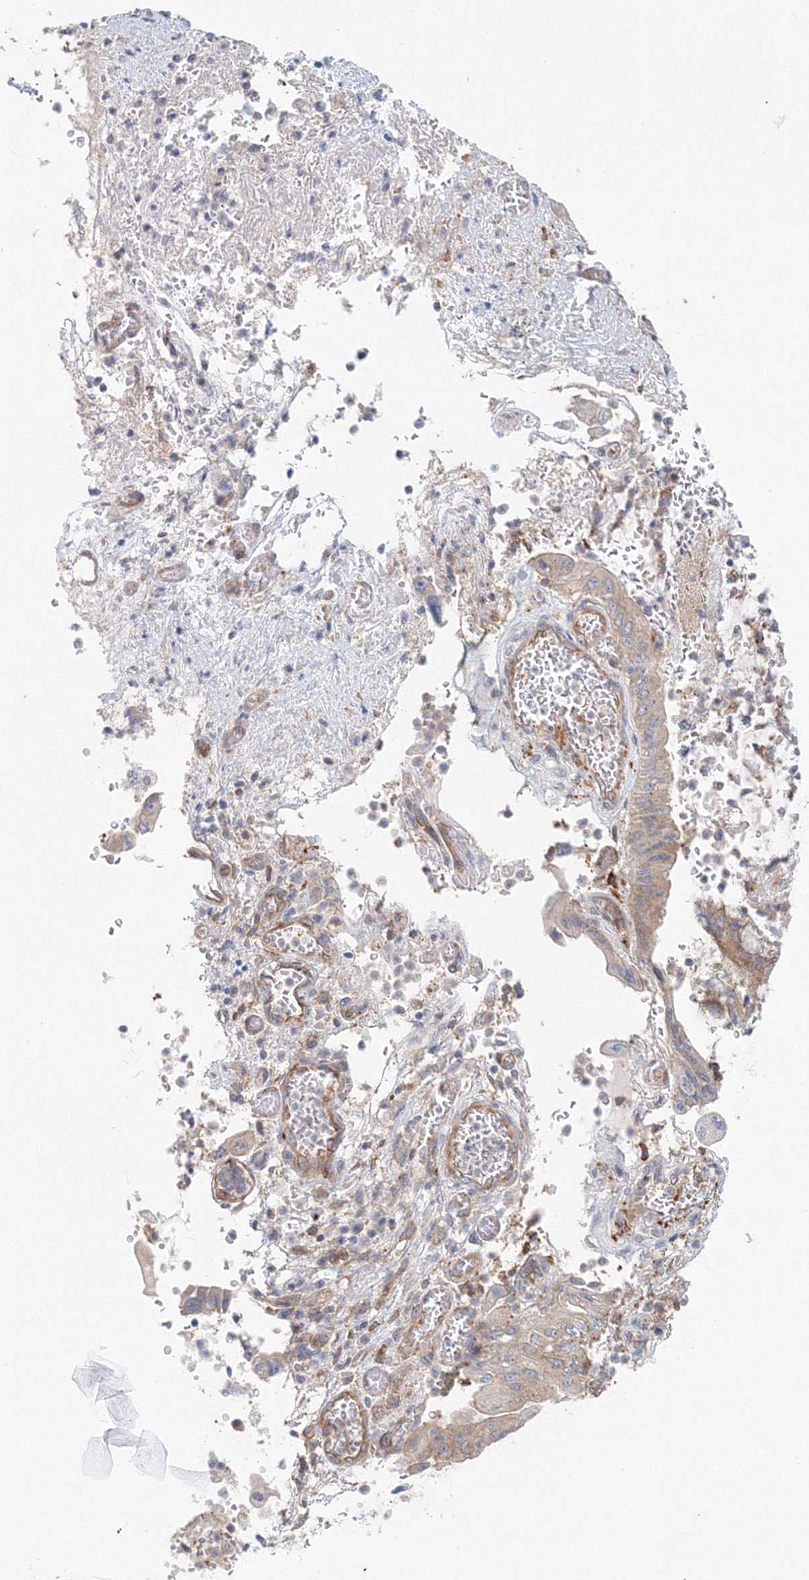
{"staining": {"intensity": "weak", "quantity": "<25%", "location": "cytoplasmic/membranous"}, "tissue": "pancreatic cancer", "cell_type": "Tumor cells", "image_type": "cancer", "snomed": [{"axis": "morphology", "description": "Adenocarcinoma, NOS"}, {"axis": "topography", "description": "Pancreas"}], "caption": "Micrograph shows no protein expression in tumor cells of pancreatic cancer (adenocarcinoma) tissue. Brightfield microscopy of immunohistochemistry stained with DAB (brown) and hematoxylin (blue), captured at high magnification.", "gene": "TPRKB", "patient": {"sex": "female", "age": 73}}